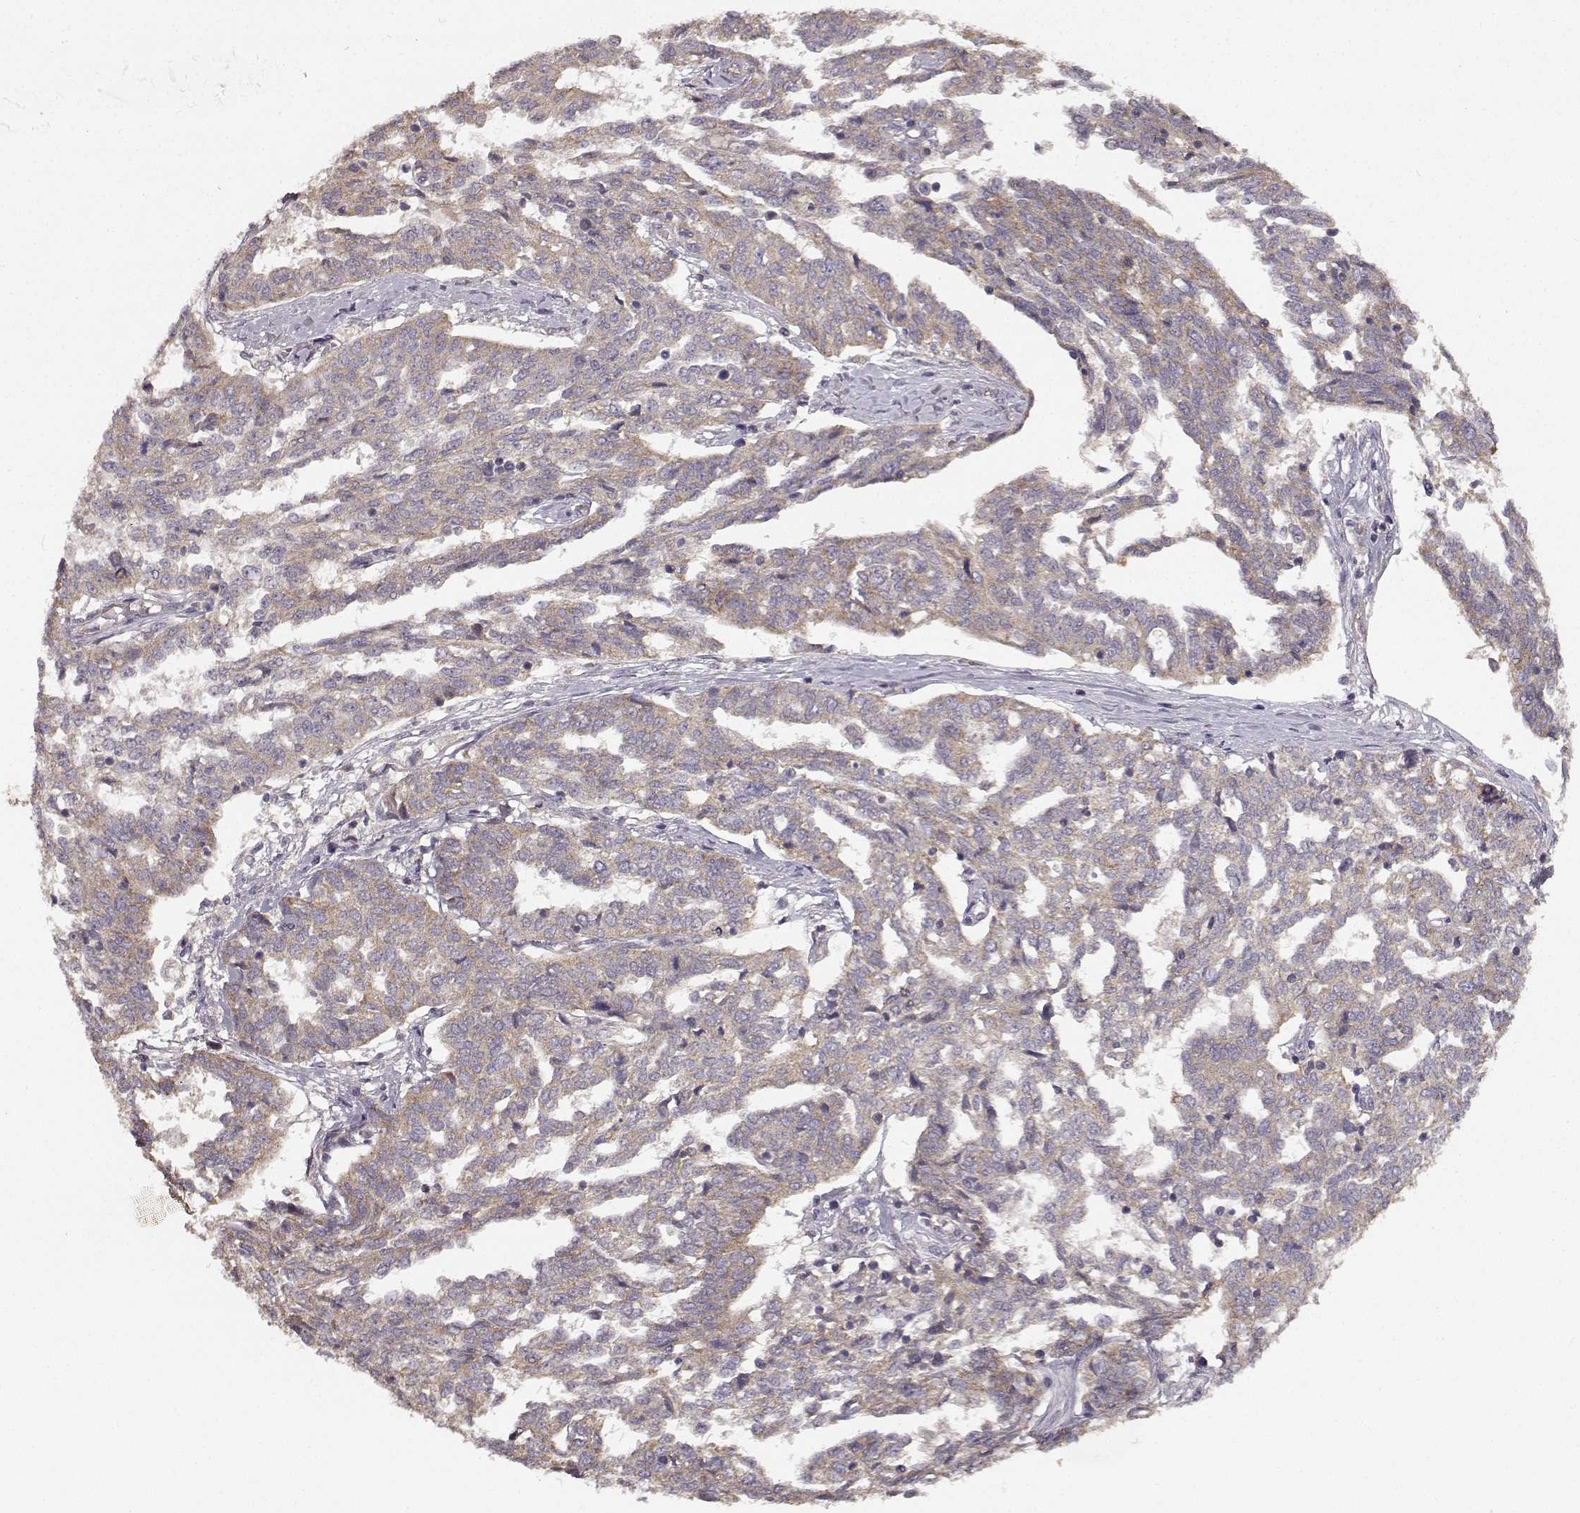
{"staining": {"intensity": "weak", "quantity": ">75%", "location": "cytoplasmic/membranous"}, "tissue": "ovarian cancer", "cell_type": "Tumor cells", "image_type": "cancer", "snomed": [{"axis": "morphology", "description": "Cystadenocarcinoma, serous, NOS"}, {"axis": "topography", "description": "Ovary"}], "caption": "This photomicrograph displays immunohistochemistry (IHC) staining of human ovarian serous cystadenocarcinoma, with low weak cytoplasmic/membranous expression in approximately >75% of tumor cells.", "gene": "ERBB3", "patient": {"sex": "female", "age": 67}}